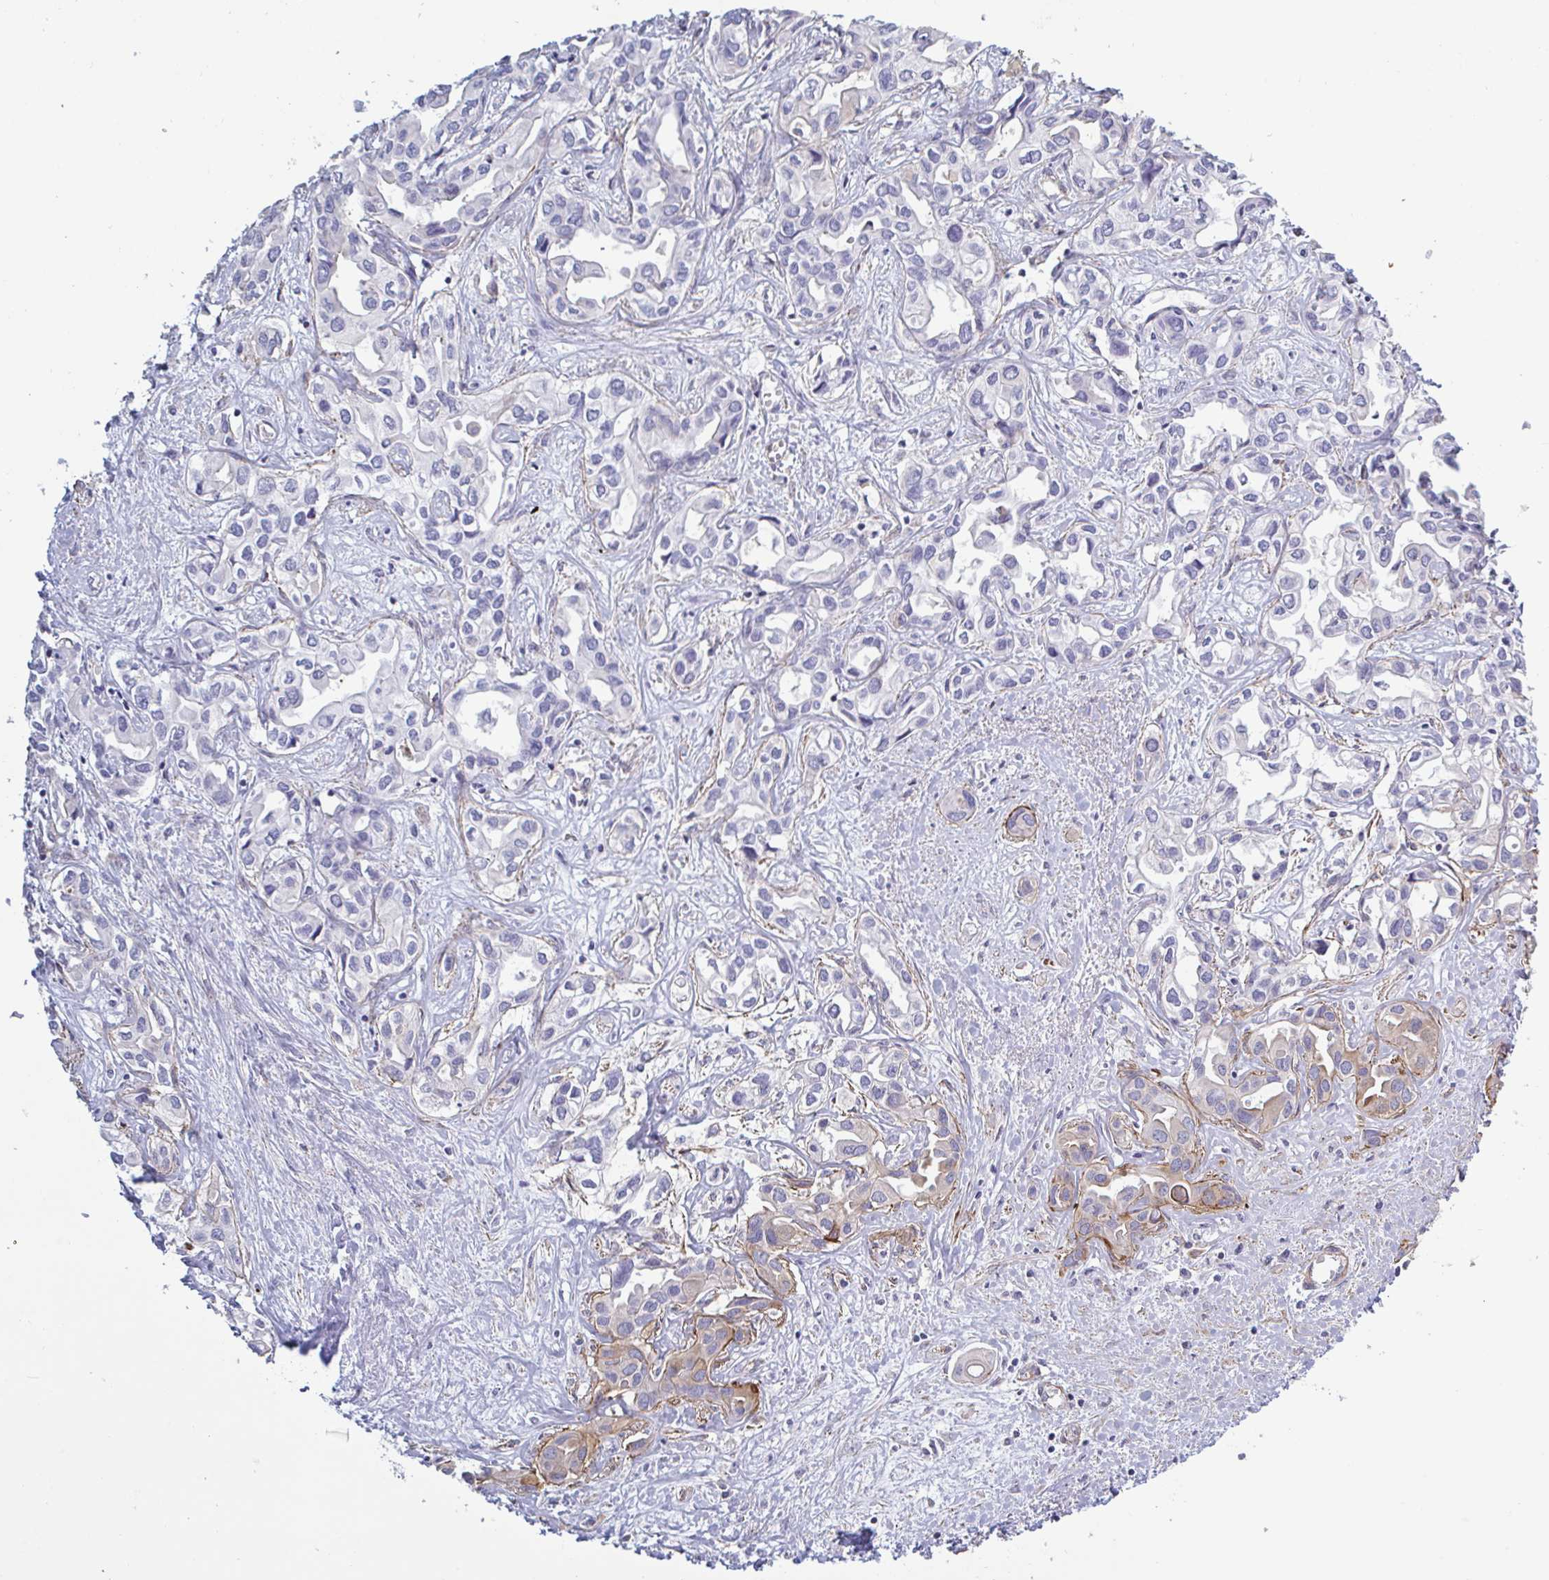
{"staining": {"intensity": "weak", "quantity": "<25%", "location": "cytoplasmic/membranous"}, "tissue": "liver cancer", "cell_type": "Tumor cells", "image_type": "cancer", "snomed": [{"axis": "morphology", "description": "Cholangiocarcinoma"}, {"axis": "topography", "description": "Liver"}], "caption": "Human liver cancer stained for a protein using immunohistochemistry displays no expression in tumor cells.", "gene": "SHISA7", "patient": {"sex": "female", "age": 64}}